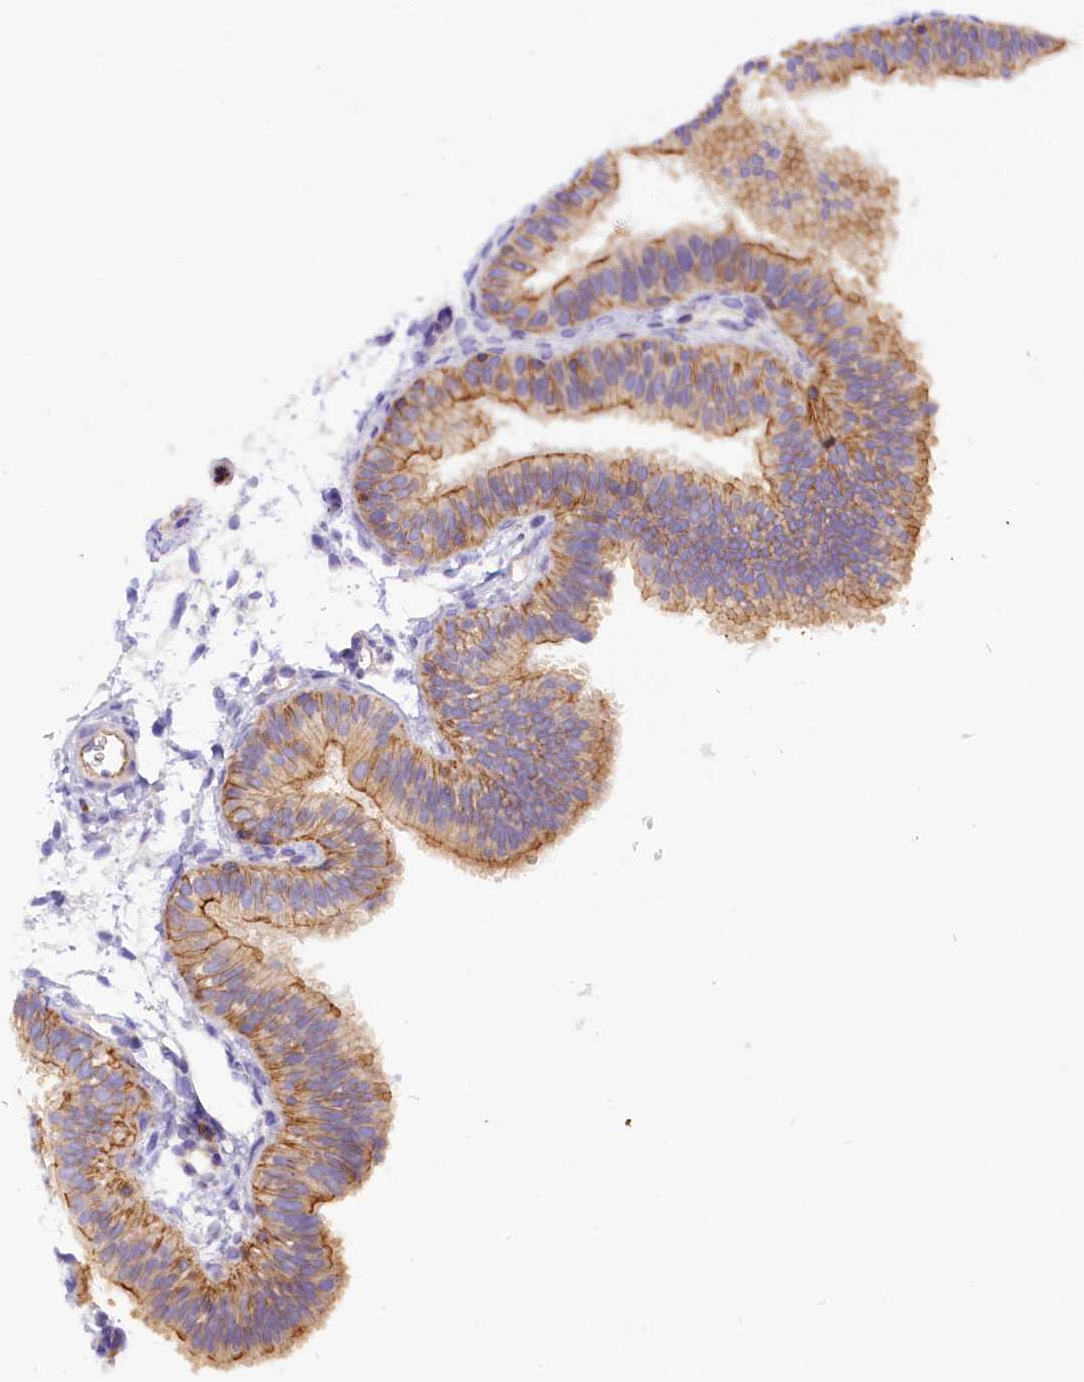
{"staining": {"intensity": "moderate", "quantity": ">75%", "location": "cytoplasmic/membranous"}, "tissue": "fallopian tube", "cell_type": "Glandular cells", "image_type": "normal", "snomed": [{"axis": "morphology", "description": "Normal tissue, NOS"}, {"axis": "topography", "description": "Fallopian tube"}], "caption": "Protein positivity by IHC reveals moderate cytoplasmic/membranous staining in approximately >75% of glandular cells in normal fallopian tube. (DAB = brown stain, brightfield microscopy at high magnification).", "gene": "FAM193A", "patient": {"sex": "female", "age": 35}}